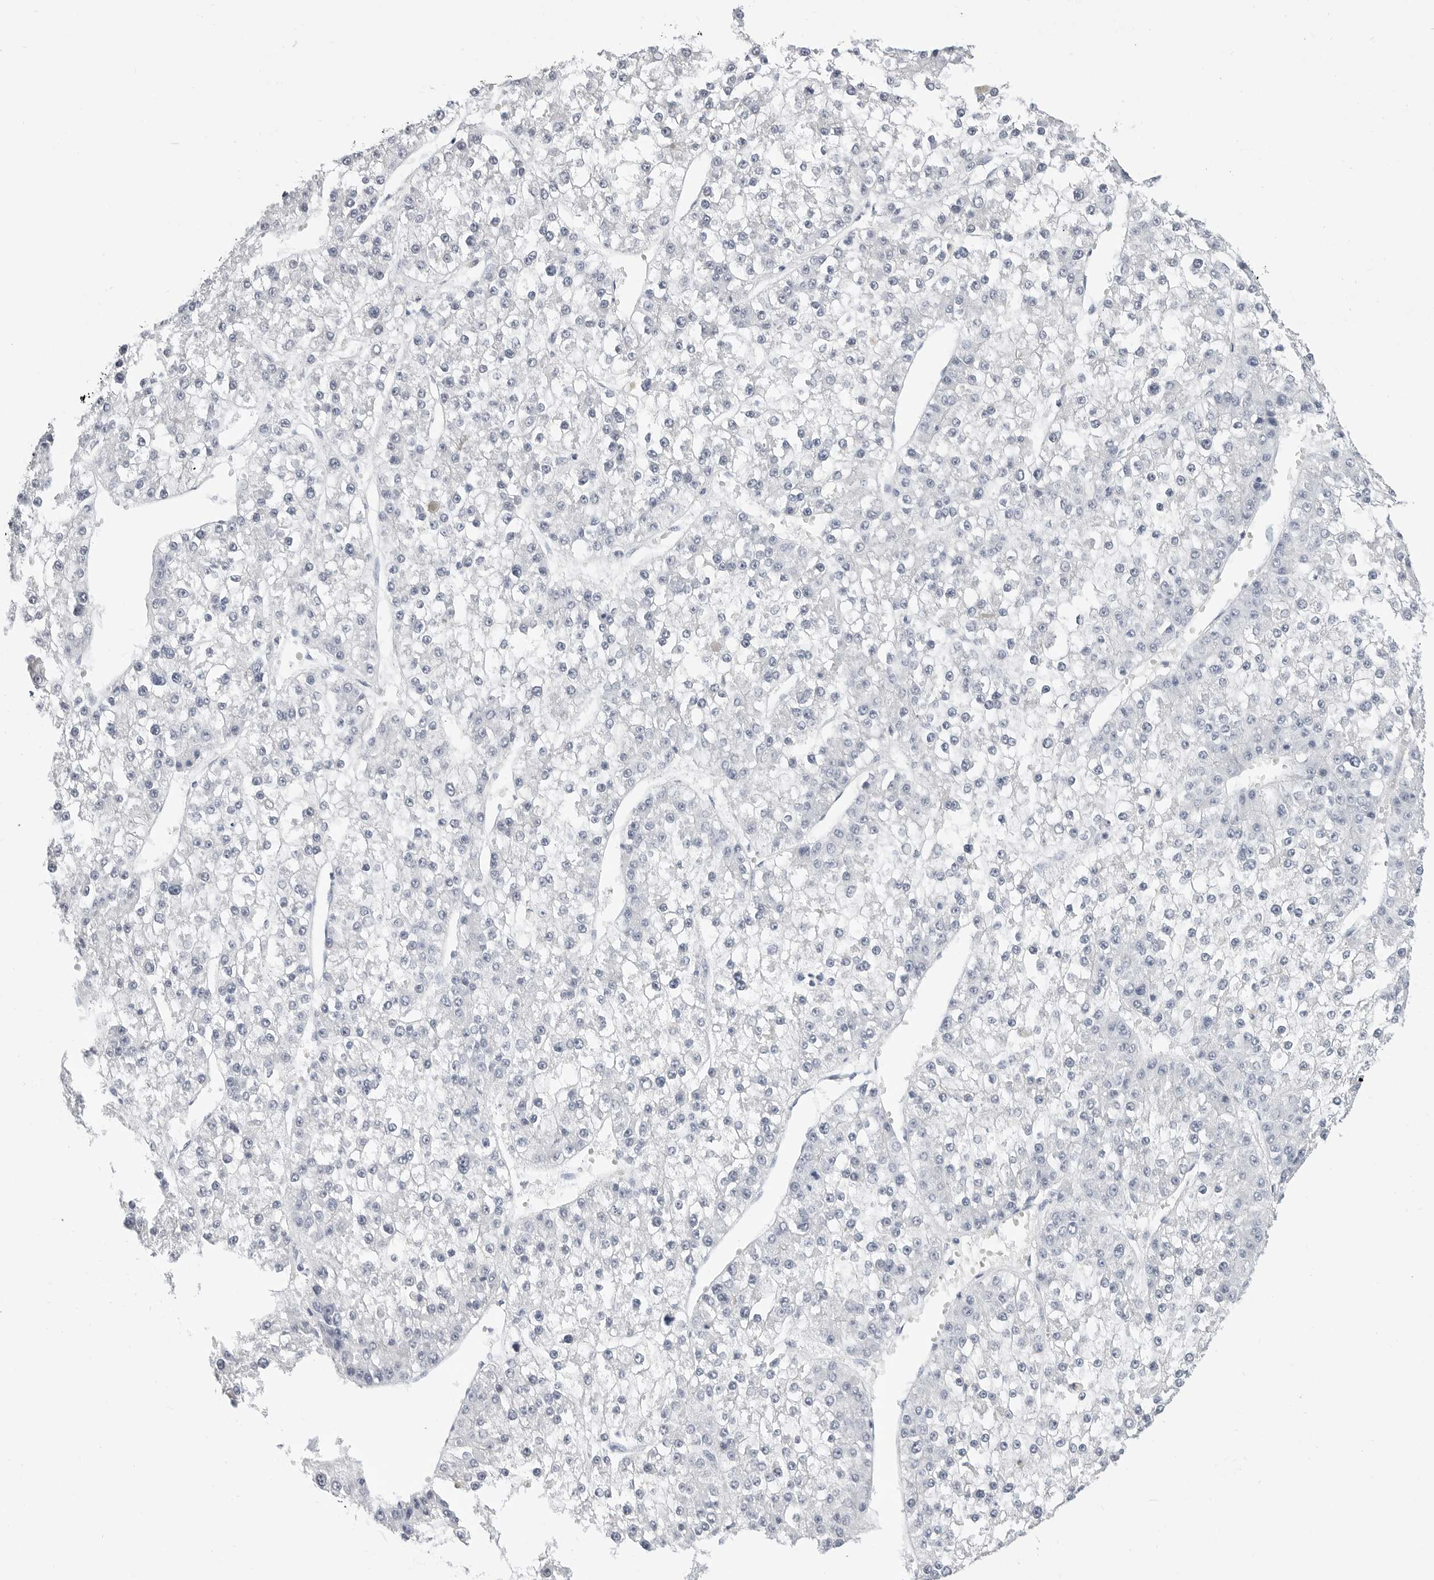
{"staining": {"intensity": "negative", "quantity": "none", "location": "none"}, "tissue": "liver cancer", "cell_type": "Tumor cells", "image_type": "cancer", "snomed": [{"axis": "morphology", "description": "Carcinoma, Hepatocellular, NOS"}, {"axis": "topography", "description": "Liver"}], "caption": "A high-resolution histopathology image shows immunohistochemistry staining of liver hepatocellular carcinoma, which demonstrates no significant staining in tumor cells. Nuclei are stained in blue.", "gene": "PLN", "patient": {"sex": "female", "age": 73}}